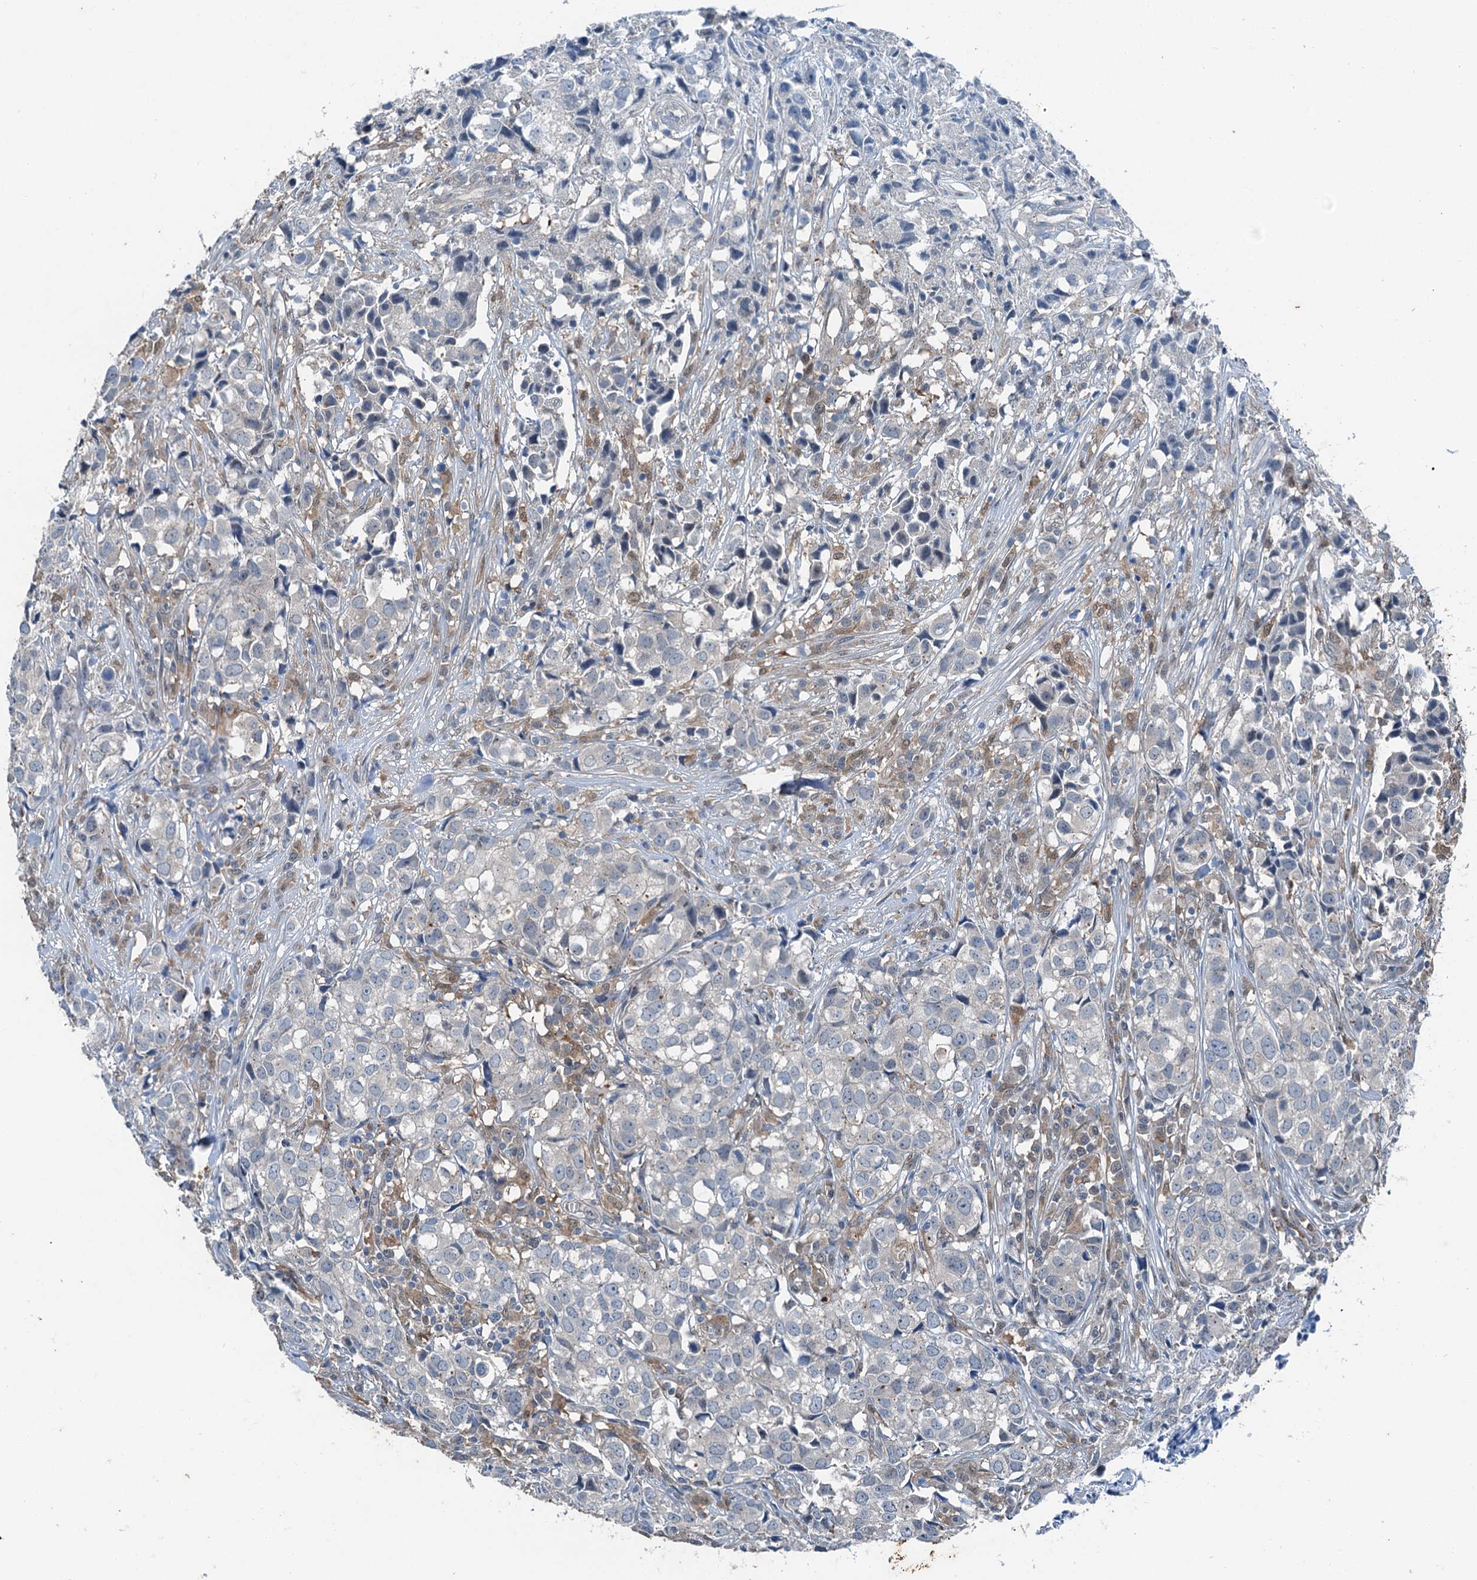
{"staining": {"intensity": "negative", "quantity": "none", "location": "none"}, "tissue": "urothelial cancer", "cell_type": "Tumor cells", "image_type": "cancer", "snomed": [{"axis": "morphology", "description": "Urothelial carcinoma, High grade"}, {"axis": "topography", "description": "Urinary bladder"}], "caption": "The image displays no significant staining in tumor cells of urothelial cancer.", "gene": "RNH1", "patient": {"sex": "female", "age": 75}}